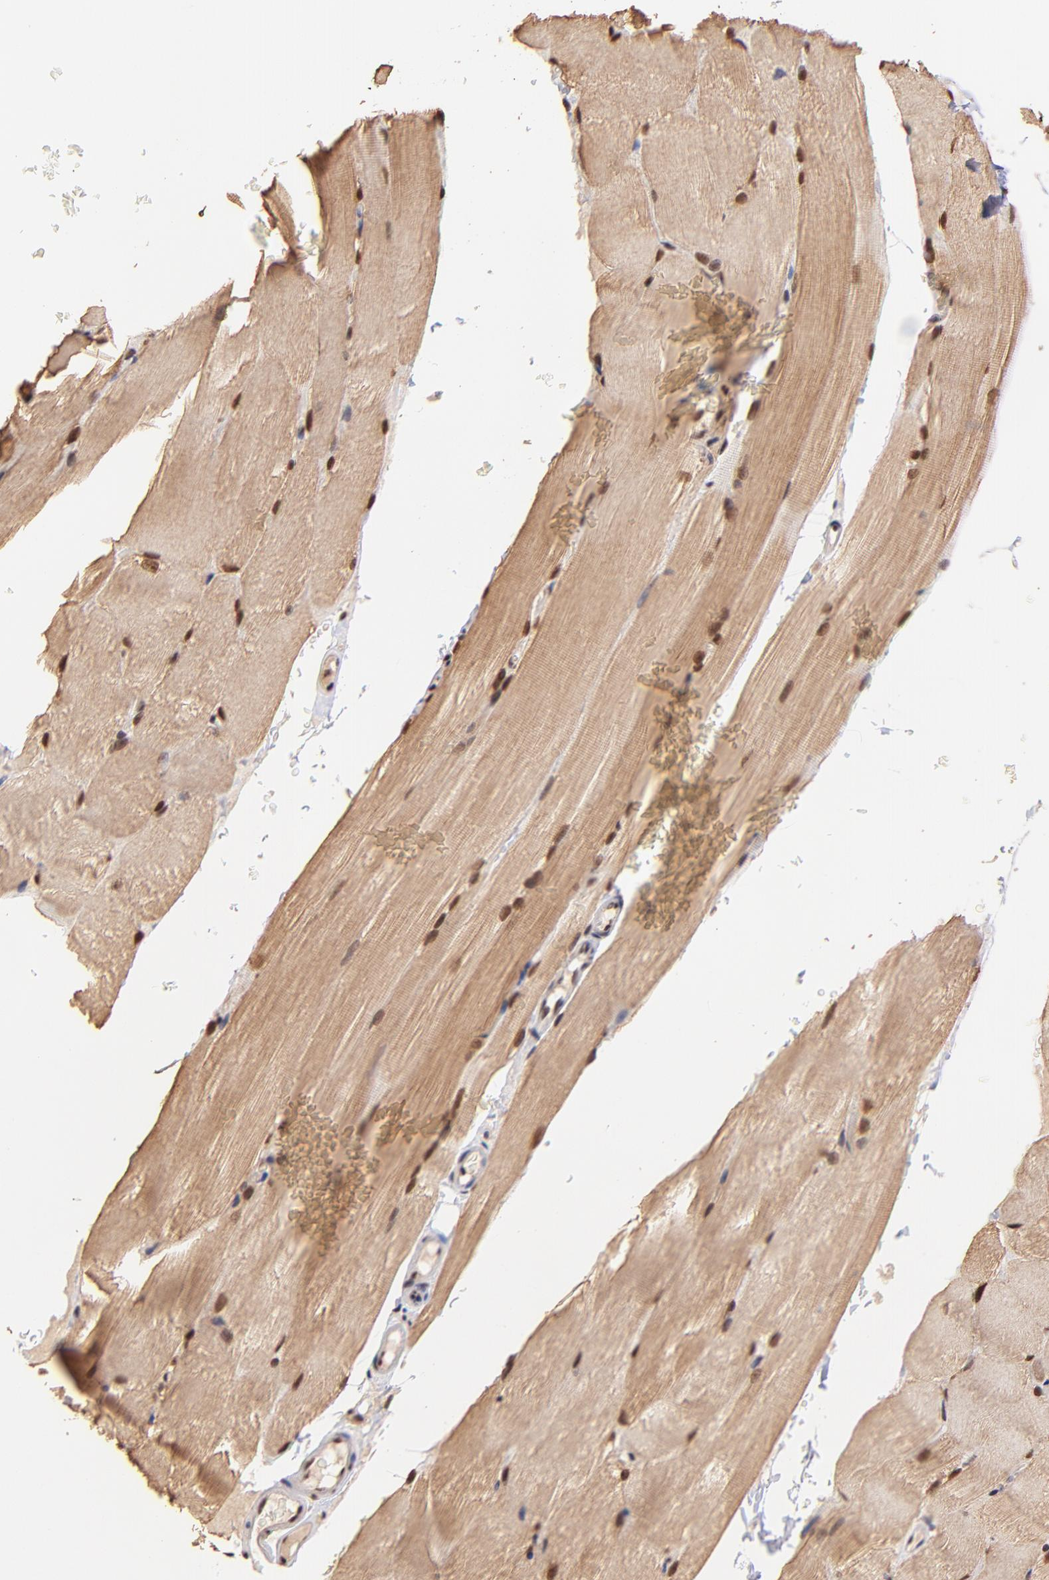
{"staining": {"intensity": "moderate", "quantity": ">75%", "location": "cytoplasmic/membranous,nuclear"}, "tissue": "skeletal muscle", "cell_type": "Myocytes", "image_type": "normal", "snomed": [{"axis": "morphology", "description": "Normal tissue, NOS"}, {"axis": "topography", "description": "Skeletal muscle"}], "caption": "Moderate cytoplasmic/membranous,nuclear staining is identified in approximately >75% of myocytes in unremarkable skeletal muscle. Nuclei are stained in blue.", "gene": "WDR25", "patient": {"sex": "female", "age": 37}}